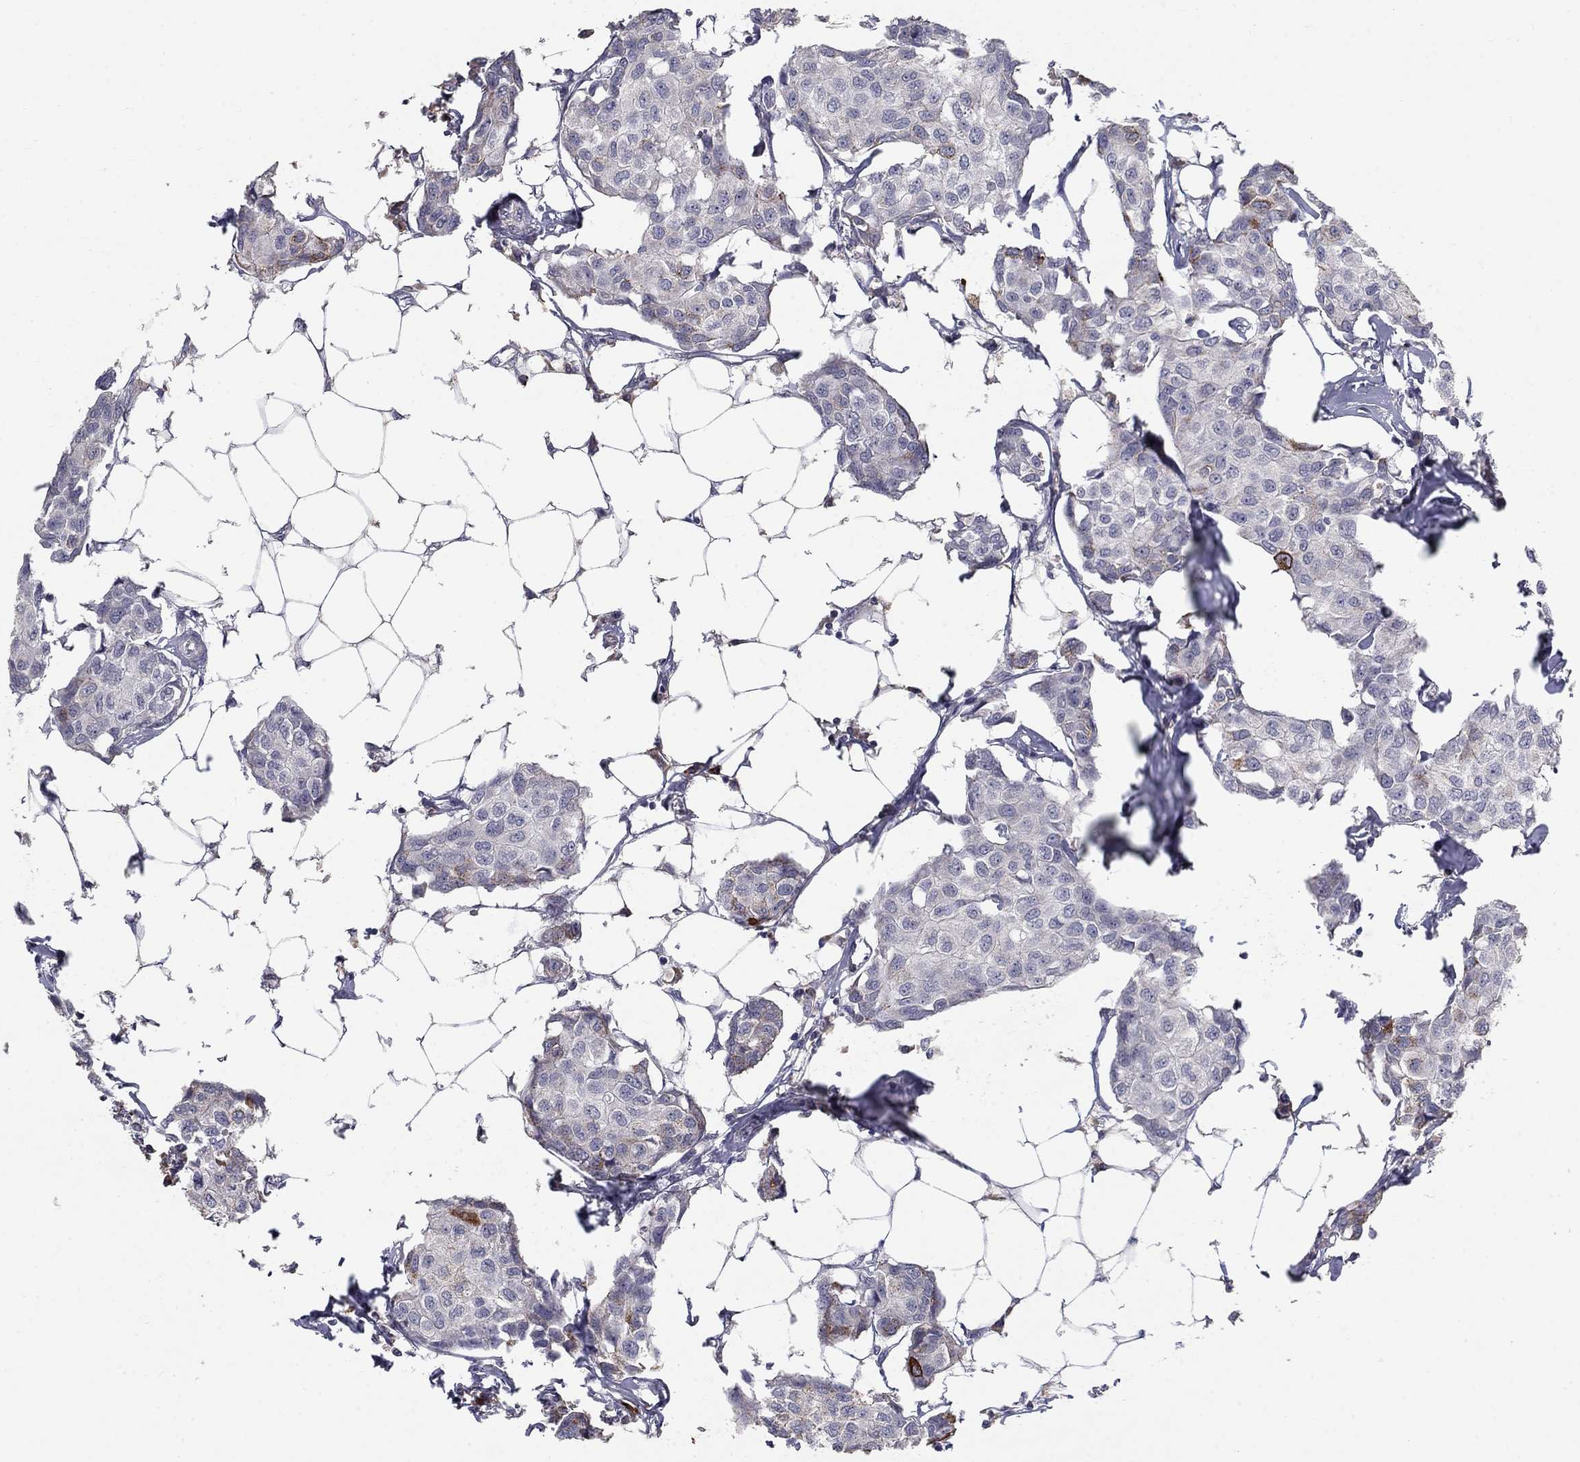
{"staining": {"intensity": "negative", "quantity": "none", "location": "none"}, "tissue": "breast cancer", "cell_type": "Tumor cells", "image_type": "cancer", "snomed": [{"axis": "morphology", "description": "Duct carcinoma"}, {"axis": "topography", "description": "Breast"}], "caption": "Immunohistochemical staining of breast cancer (infiltrating ductal carcinoma) shows no significant staining in tumor cells.", "gene": "NTRK2", "patient": {"sex": "female", "age": 80}}